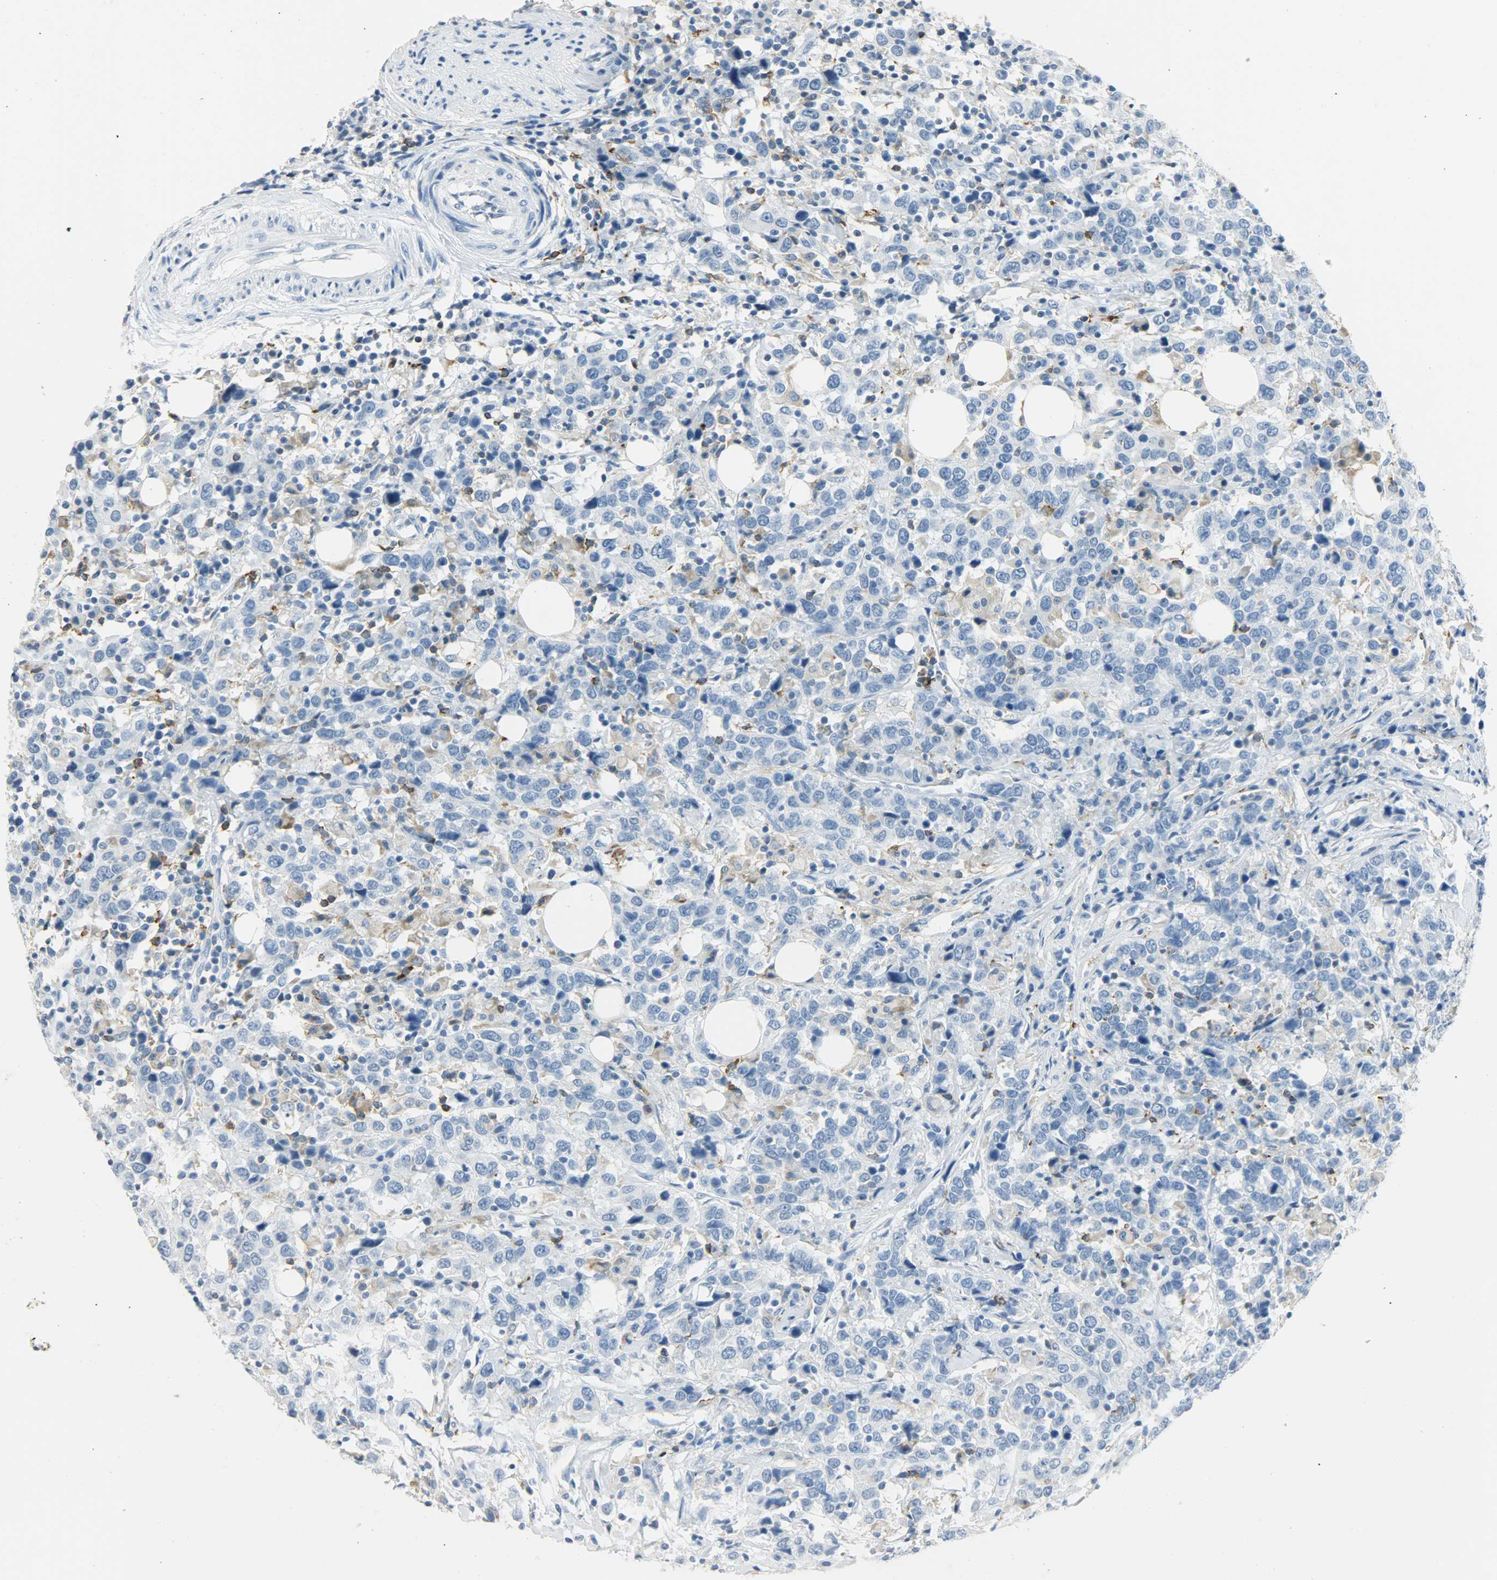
{"staining": {"intensity": "negative", "quantity": "none", "location": "none"}, "tissue": "urothelial cancer", "cell_type": "Tumor cells", "image_type": "cancer", "snomed": [{"axis": "morphology", "description": "Urothelial carcinoma, High grade"}, {"axis": "topography", "description": "Urinary bladder"}], "caption": "The histopathology image shows no staining of tumor cells in urothelial carcinoma (high-grade).", "gene": "PTPN6", "patient": {"sex": "male", "age": 61}}